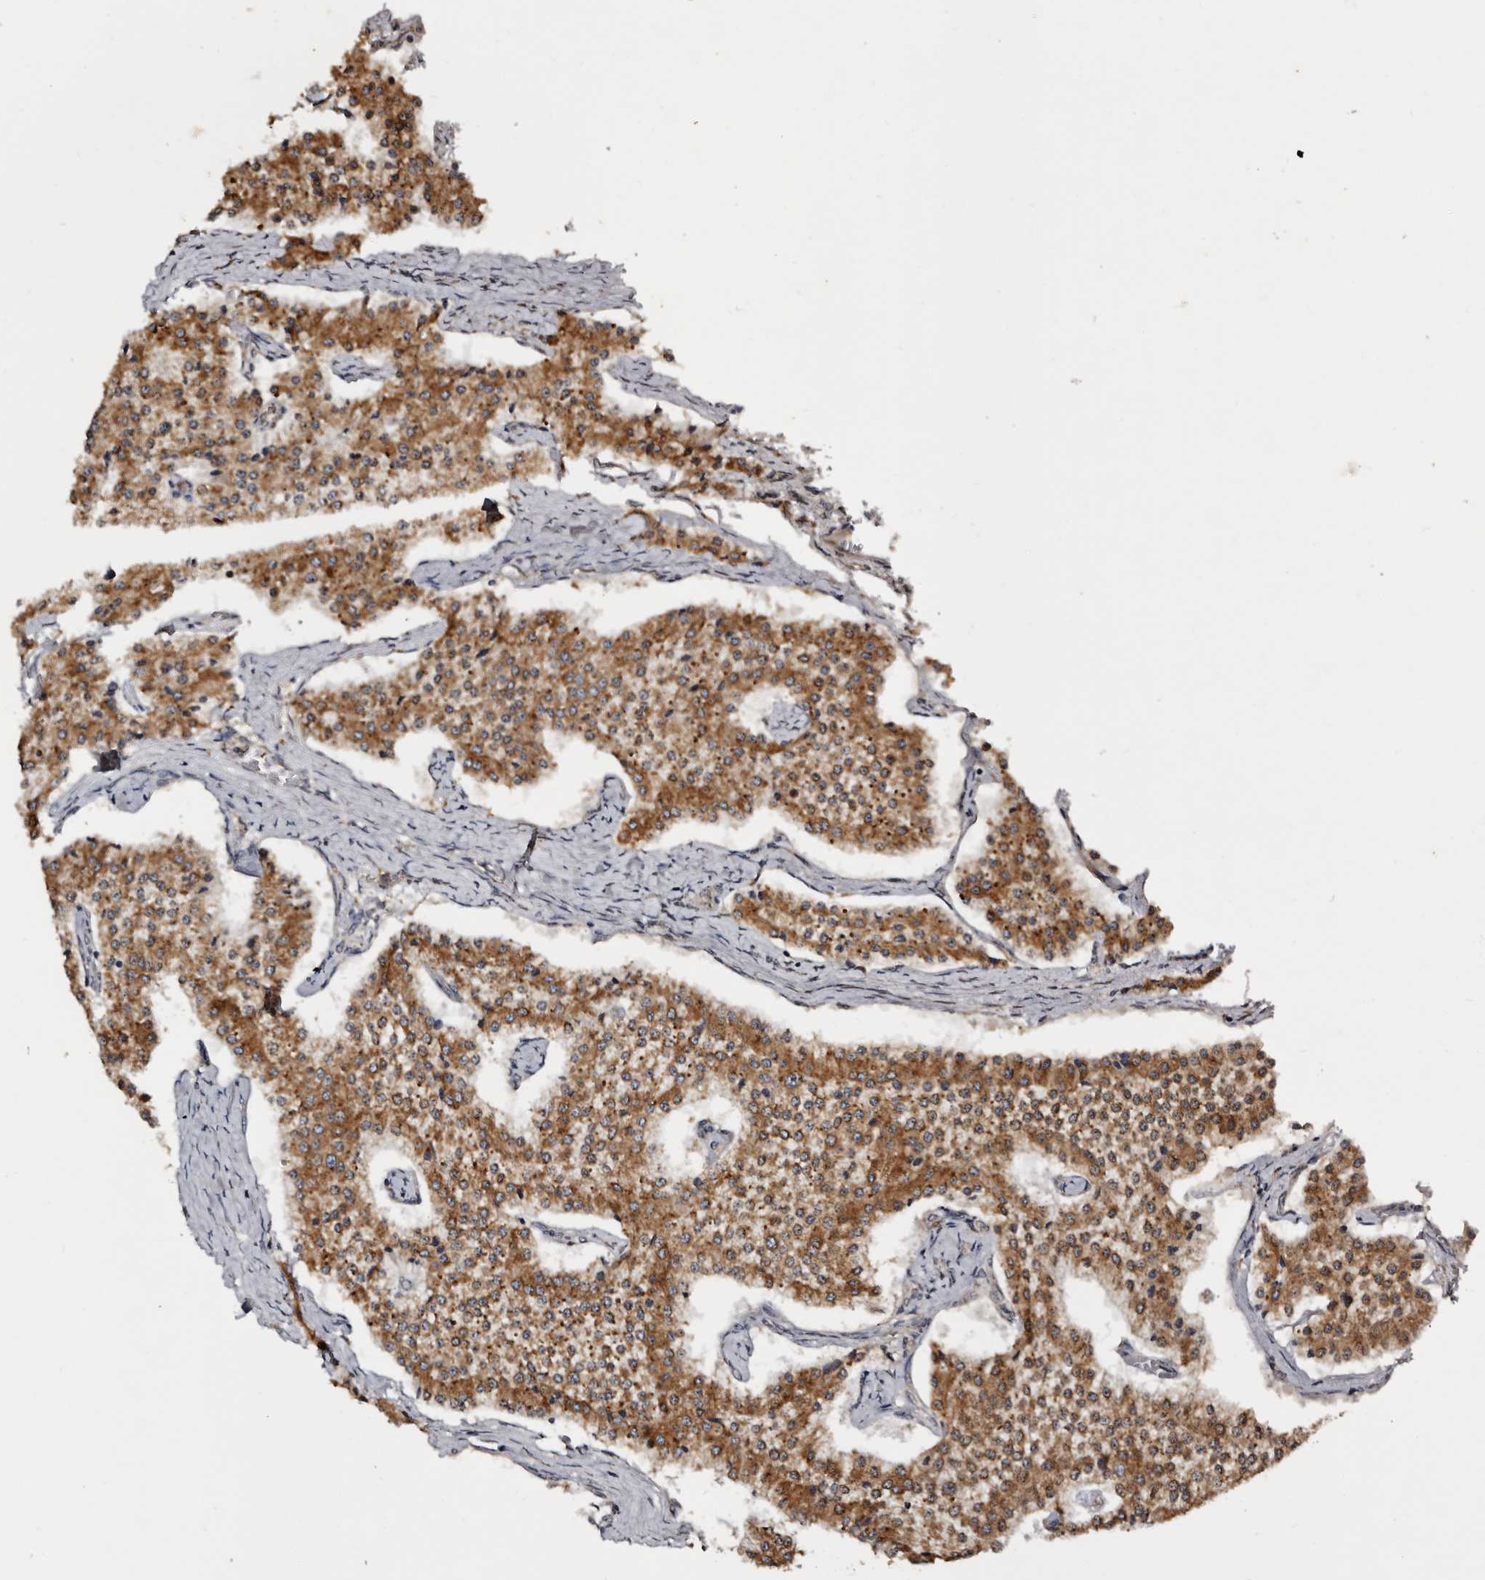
{"staining": {"intensity": "strong", "quantity": ">75%", "location": "cytoplasmic/membranous"}, "tissue": "carcinoid", "cell_type": "Tumor cells", "image_type": "cancer", "snomed": [{"axis": "morphology", "description": "Carcinoid, malignant, NOS"}, {"axis": "topography", "description": "Colon"}], "caption": "IHC micrograph of malignant carcinoid stained for a protein (brown), which exhibits high levels of strong cytoplasmic/membranous expression in approximately >75% of tumor cells.", "gene": "INKA2", "patient": {"sex": "female", "age": 52}}